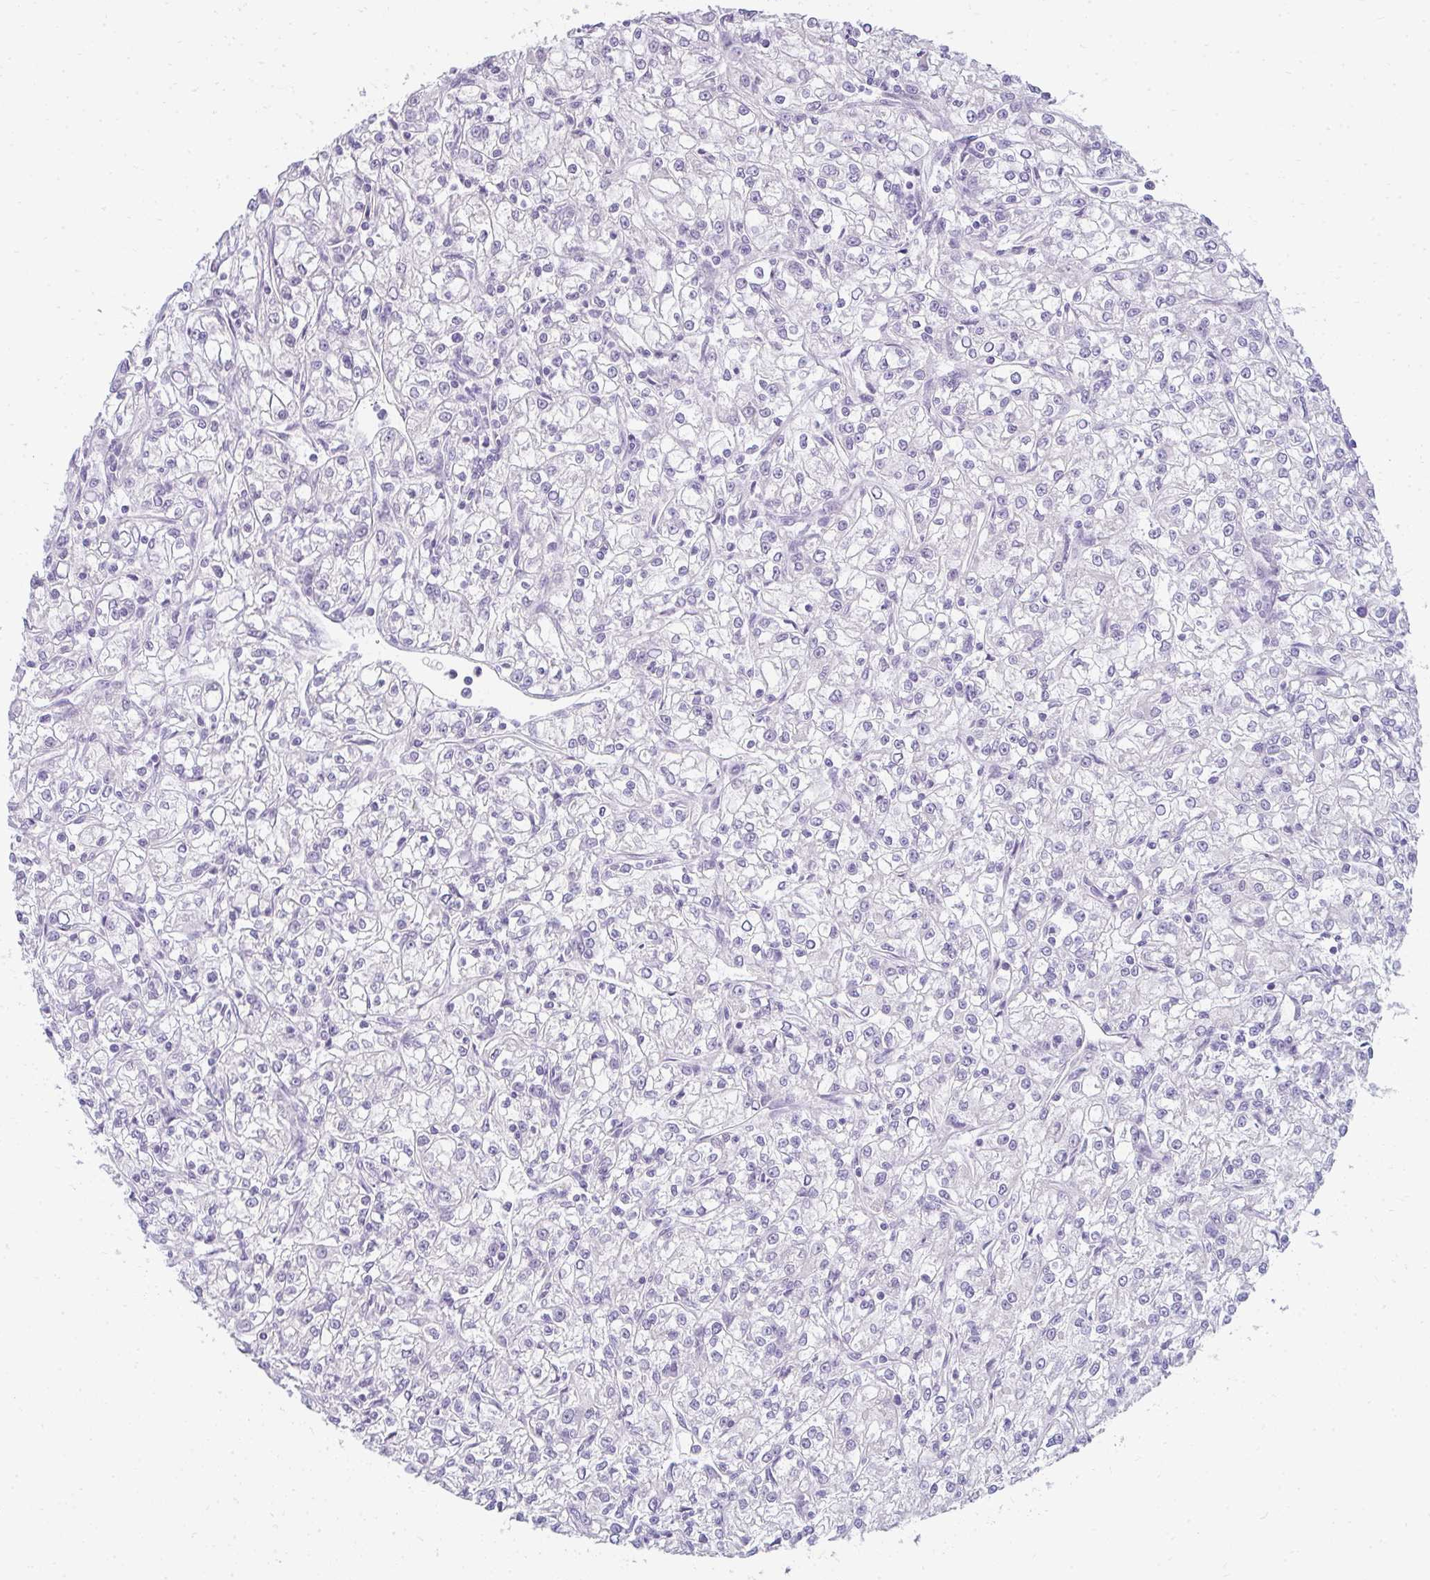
{"staining": {"intensity": "negative", "quantity": "none", "location": "none"}, "tissue": "renal cancer", "cell_type": "Tumor cells", "image_type": "cancer", "snomed": [{"axis": "morphology", "description": "Adenocarcinoma, NOS"}, {"axis": "topography", "description": "Kidney"}], "caption": "Tumor cells show no significant protein positivity in renal adenocarcinoma.", "gene": "PPP1R3G", "patient": {"sex": "female", "age": 59}}